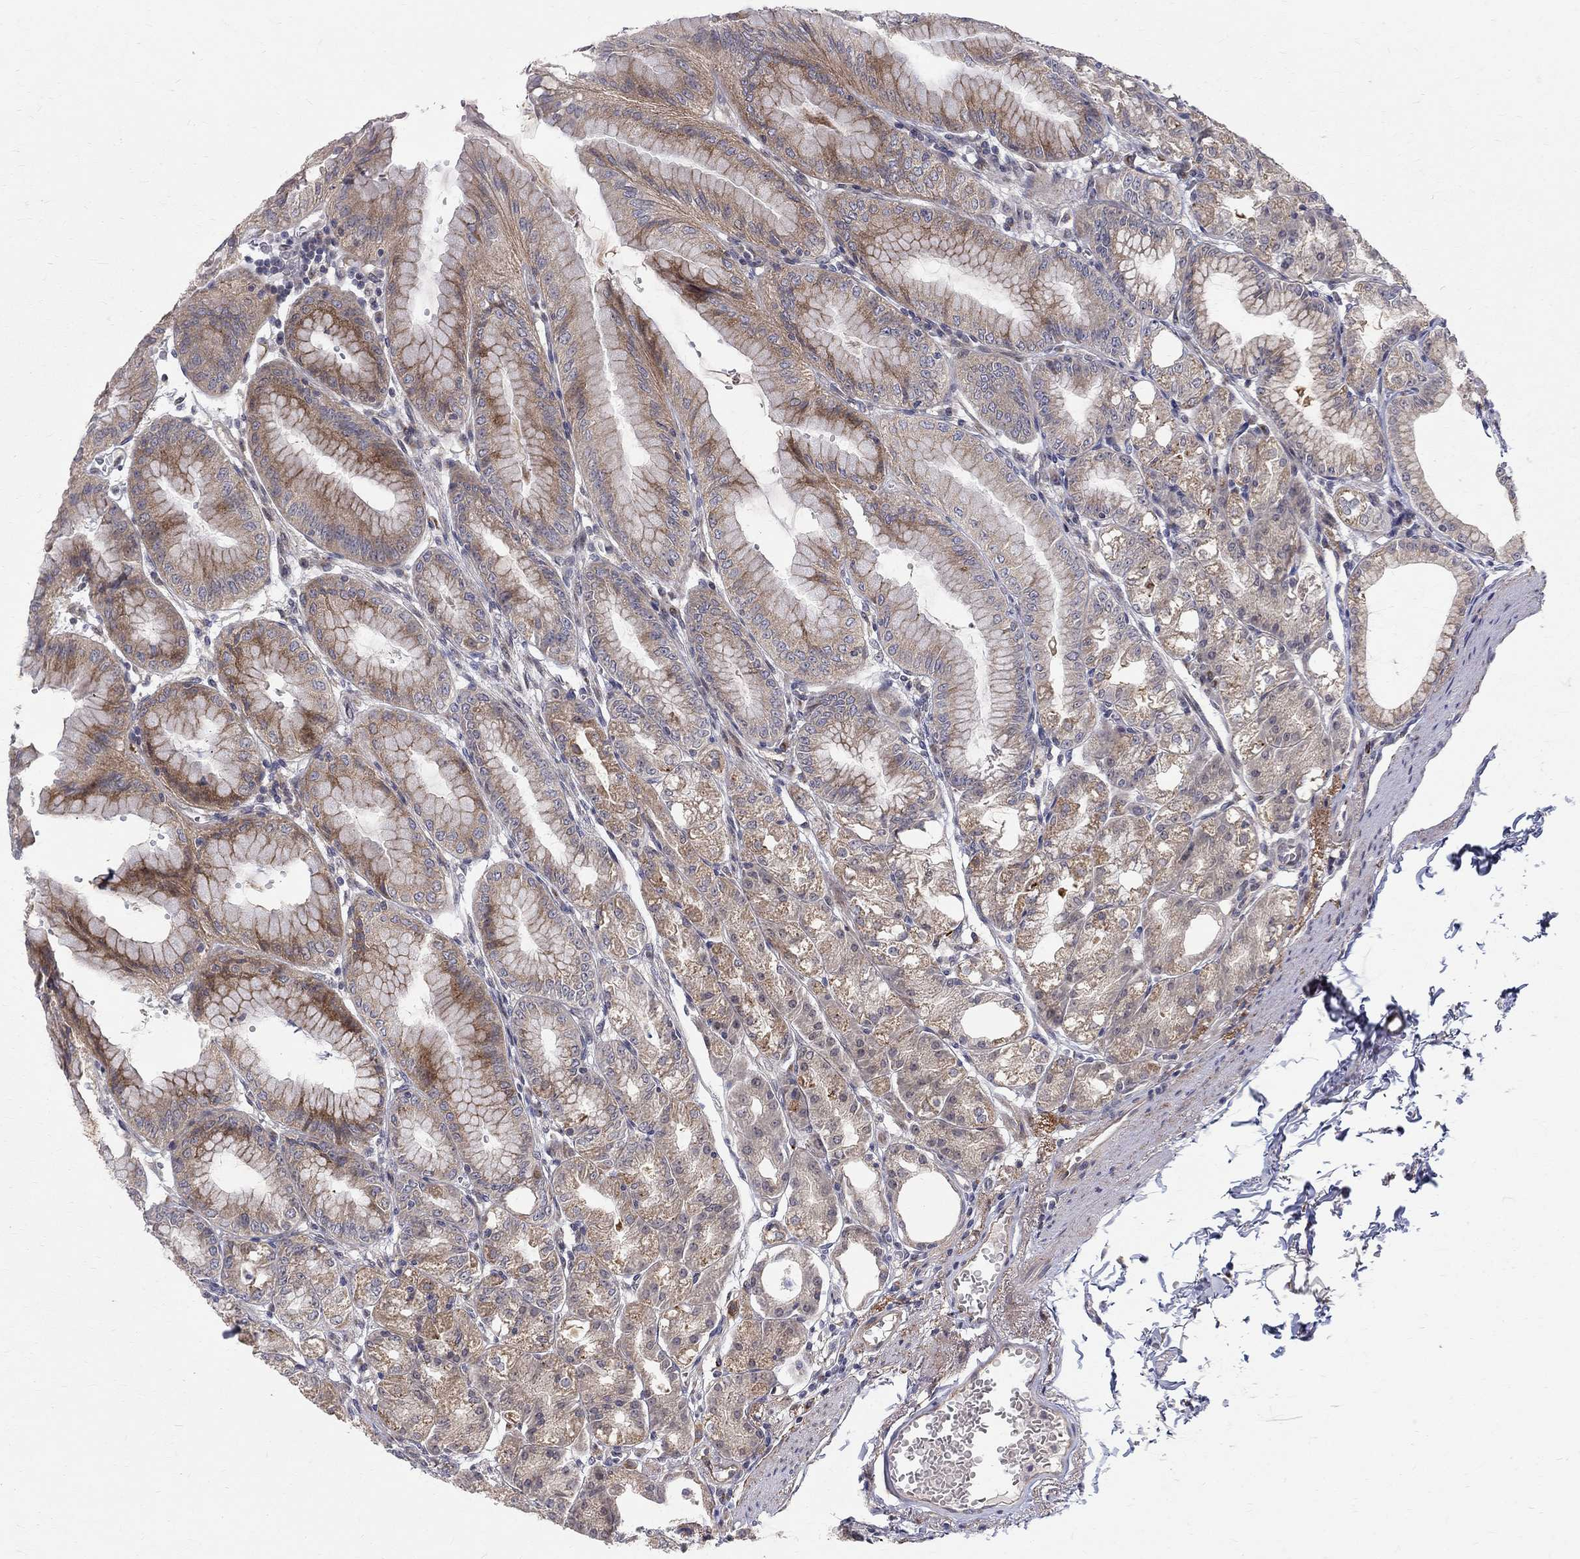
{"staining": {"intensity": "moderate", "quantity": "<25%", "location": "cytoplasmic/membranous"}, "tissue": "stomach", "cell_type": "Glandular cells", "image_type": "normal", "snomed": [{"axis": "morphology", "description": "Normal tissue, NOS"}, {"axis": "topography", "description": "Stomach"}], "caption": "The image exhibits staining of benign stomach, revealing moderate cytoplasmic/membranous protein staining (brown color) within glandular cells.", "gene": "WDR19", "patient": {"sex": "male", "age": 71}}